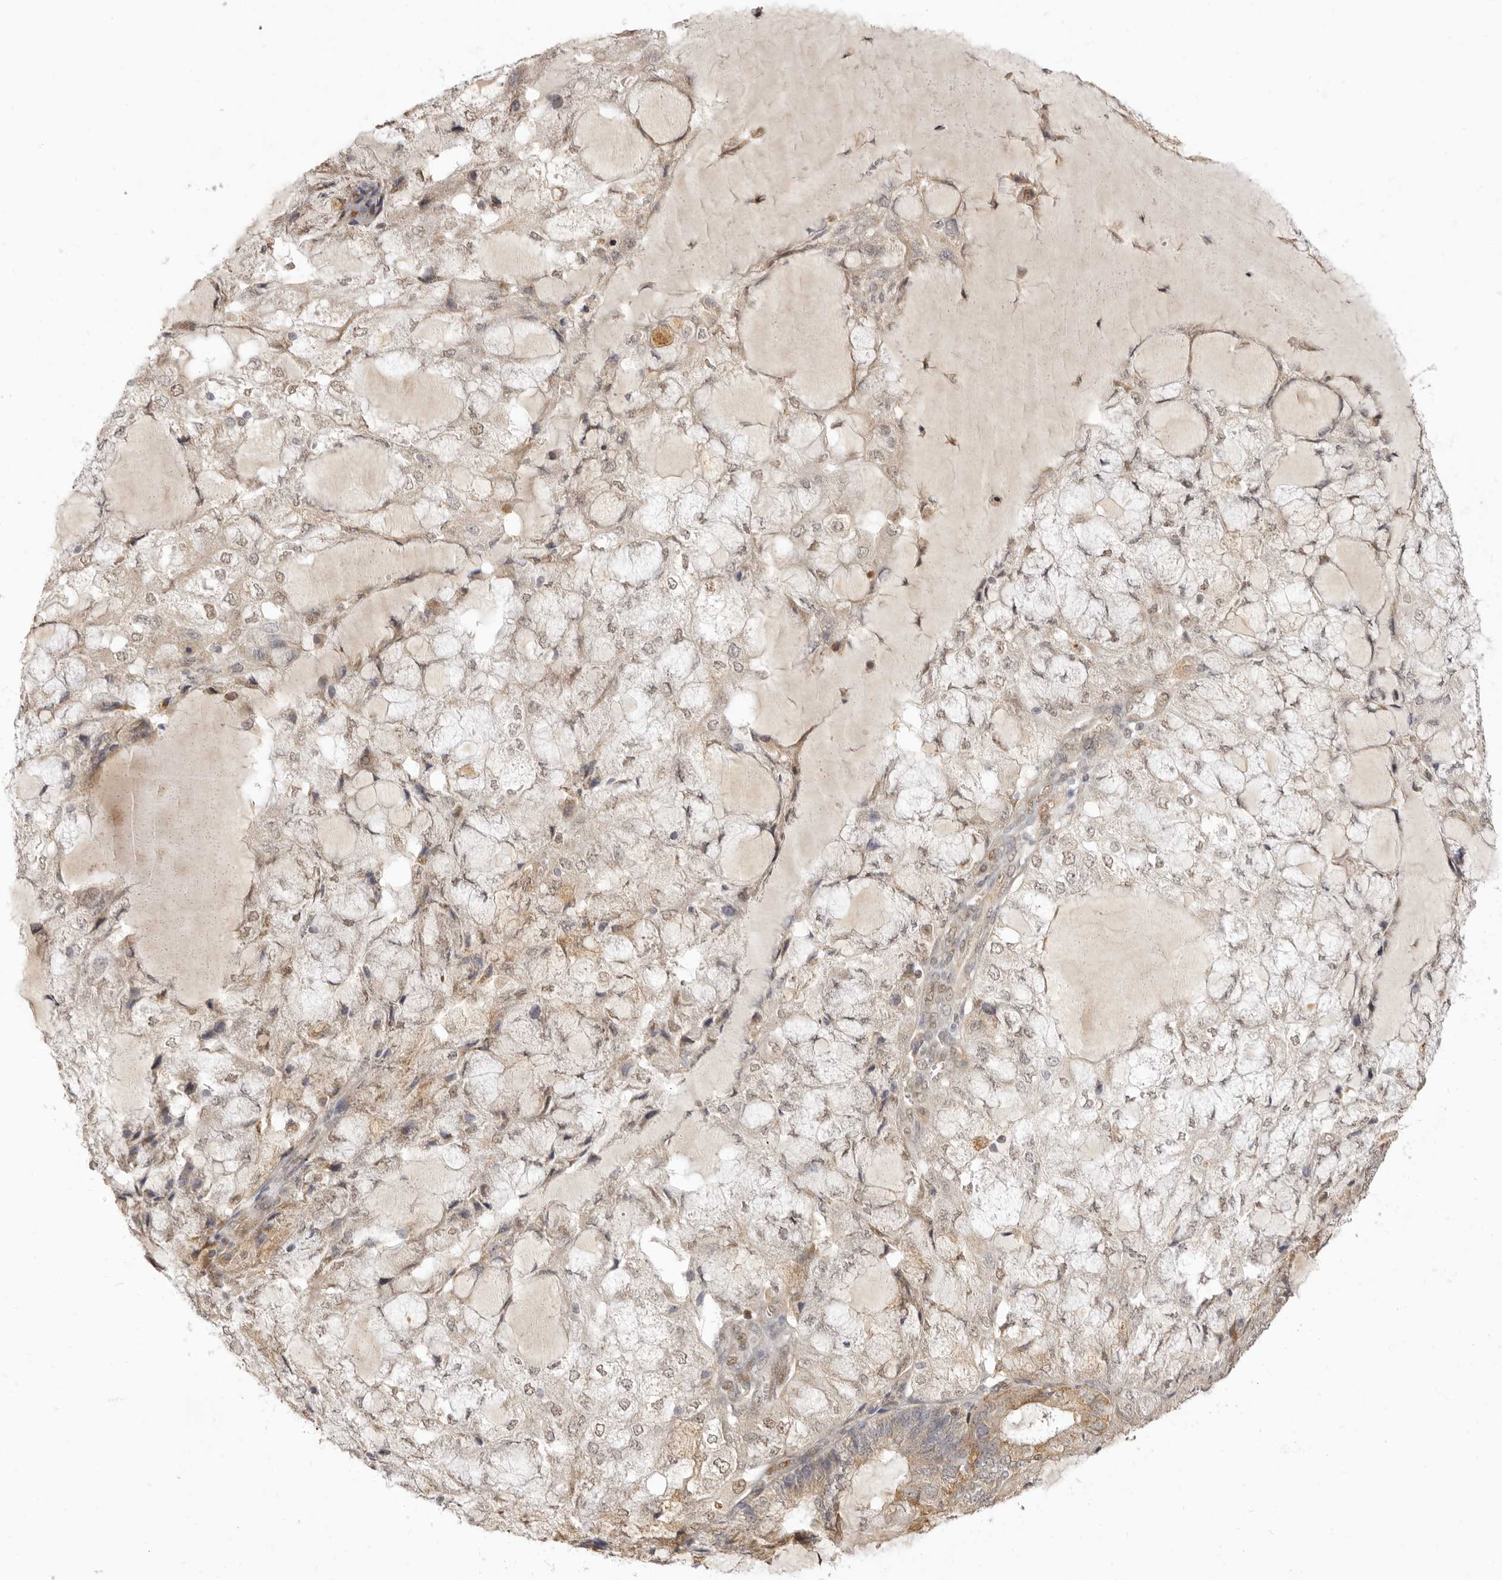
{"staining": {"intensity": "weak", "quantity": "<25%", "location": "cytoplasmic/membranous,nuclear"}, "tissue": "endometrial cancer", "cell_type": "Tumor cells", "image_type": "cancer", "snomed": [{"axis": "morphology", "description": "Adenocarcinoma, NOS"}, {"axis": "topography", "description": "Endometrium"}], "caption": "The IHC histopathology image has no significant positivity in tumor cells of adenocarcinoma (endometrial) tissue.", "gene": "ZNF326", "patient": {"sex": "female", "age": 81}}